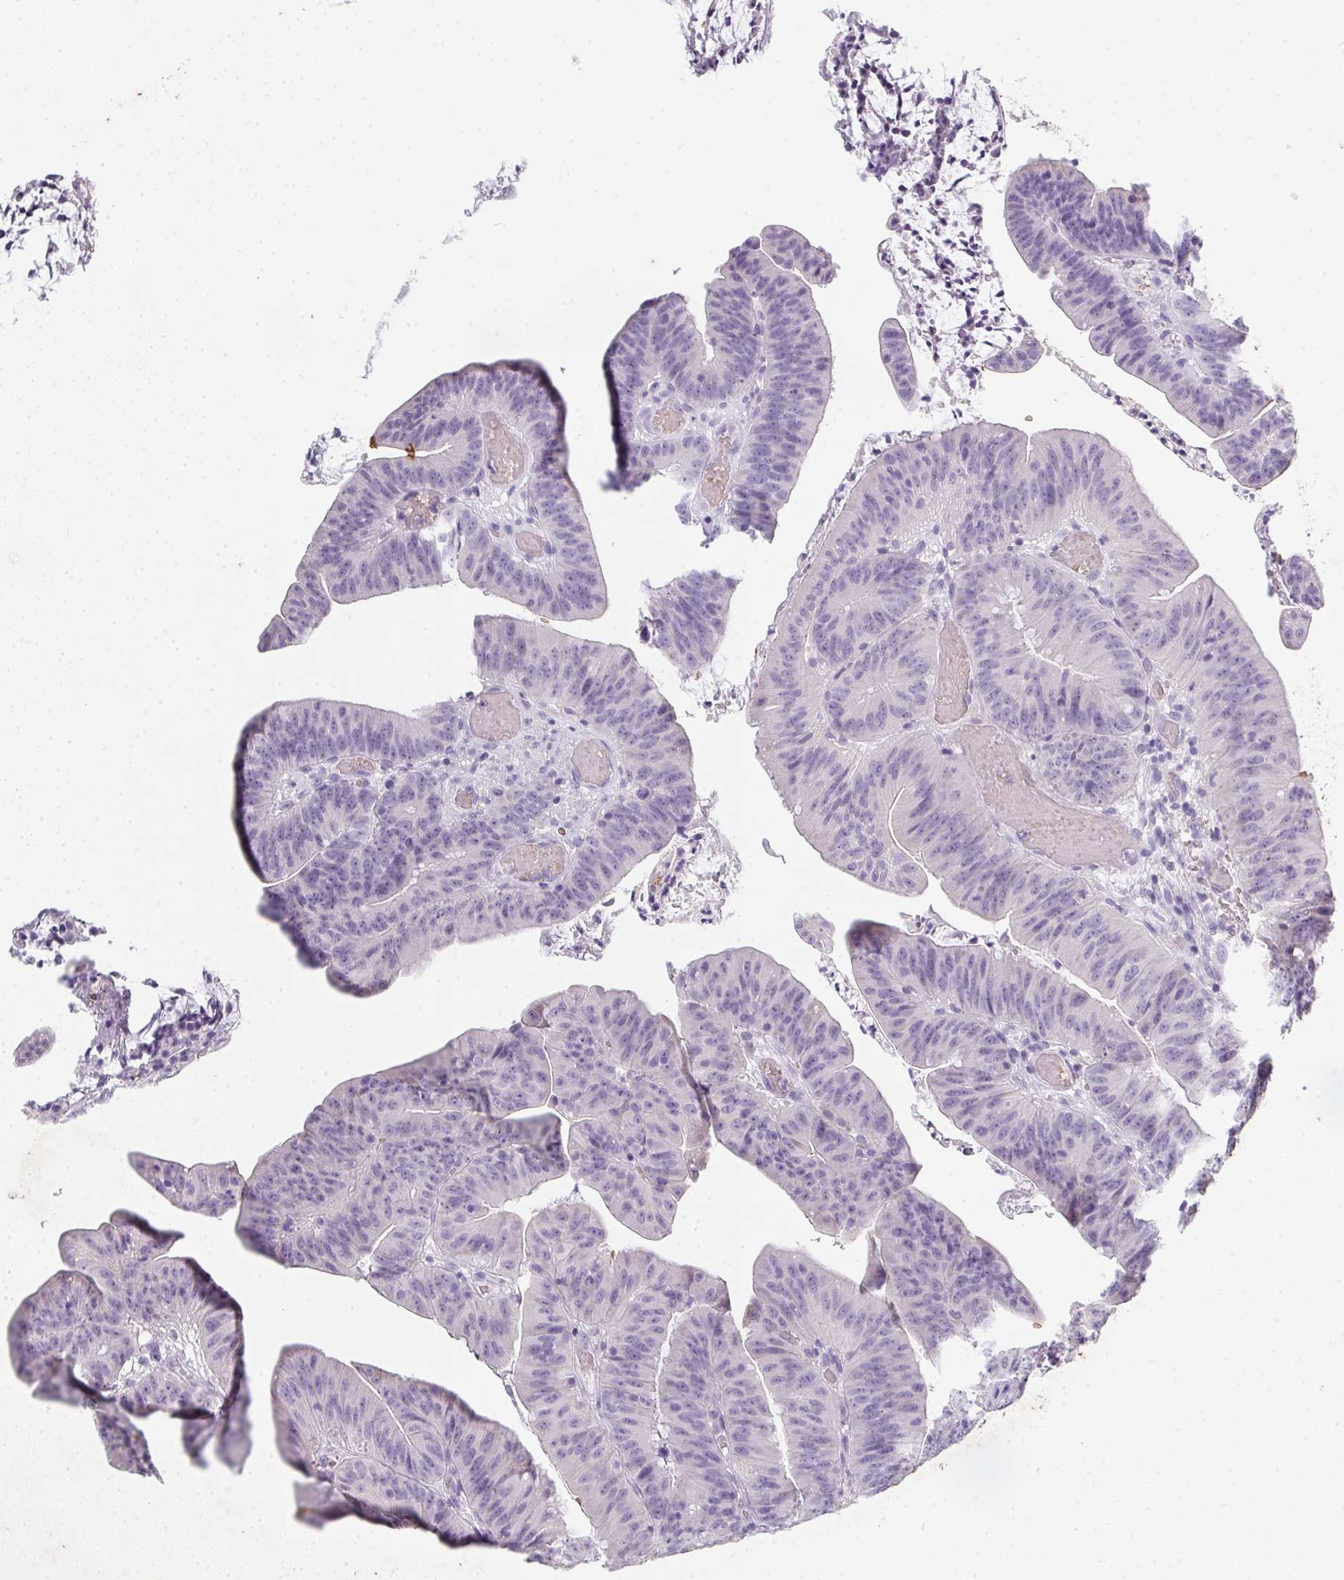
{"staining": {"intensity": "negative", "quantity": "none", "location": "none"}, "tissue": "colorectal cancer", "cell_type": "Tumor cells", "image_type": "cancer", "snomed": [{"axis": "morphology", "description": "Adenocarcinoma, NOS"}, {"axis": "topography", "description": "Colon"}], "caption": "Immunohistochemistry (IHC) of human colorectal adenocarcinoma shows no staining in tumor cells. Brightfield microscopy of immunohistochemistry stained with DAB (brown) and hematoxylin (blue), captured at high magnification.", "gene": "DCD", "patient": {"sex": "female", "age": 78}}